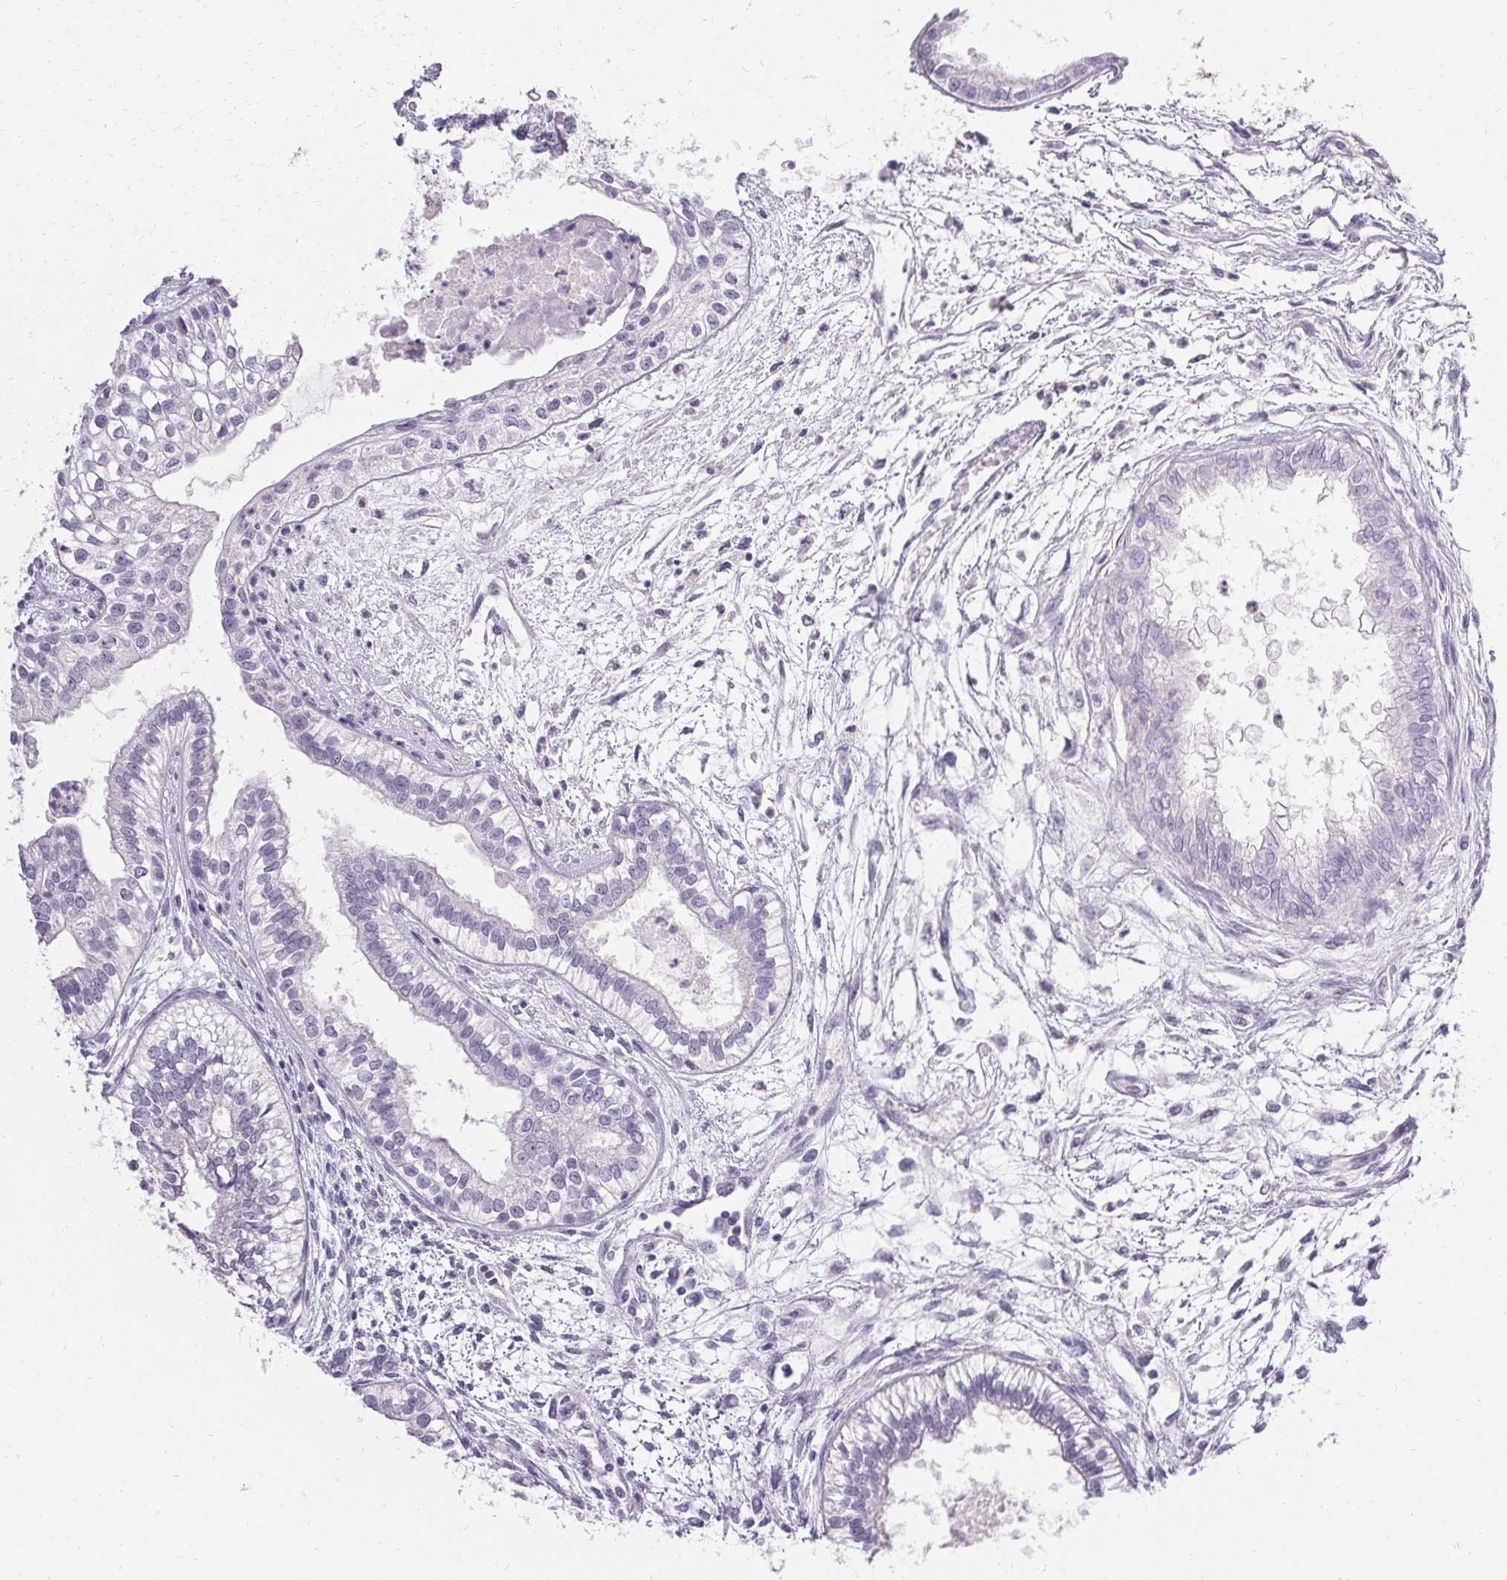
{"staining": {"intensity": "negative", "quantity": "none", "location": "none"}, "tissue": "testis cancer", "cell_type": "Tumor cells", "image_type": "cancer", "snomed": [{"axis": "morphology", "description": "Carcinoma, Embryonal, NOS"}, {"axis": "topography", "description": "Testis"}], "caption": "A high-resolution histopathology image shows IHC staining of testis cancer (embryonal carcinoma), which reveals no significant staining in tumor cells.", "gene": "PMEL", "patient": {"sex": "male", "age": 37}}